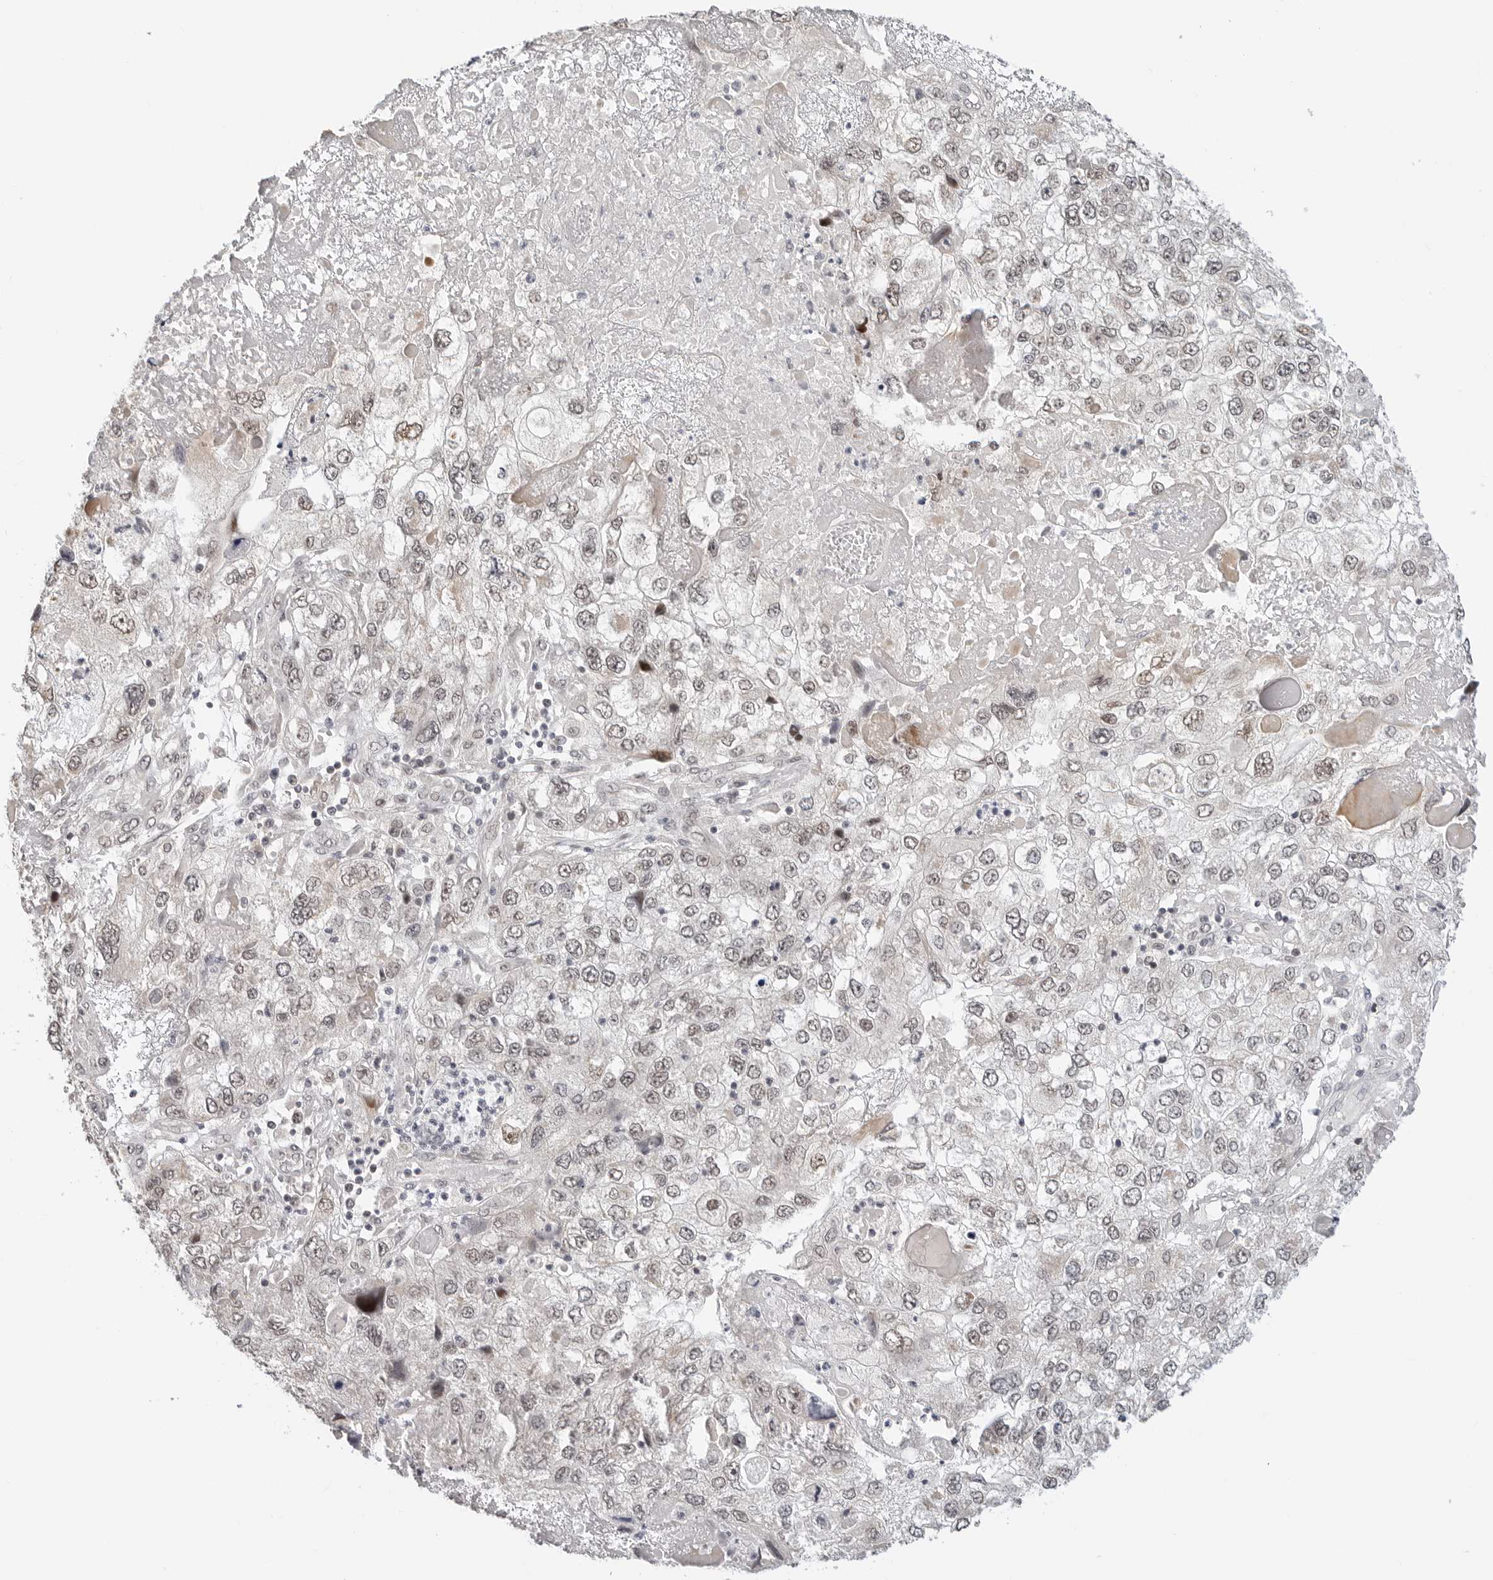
{"staining": {"intensity": "weak", "quantity": ">75%", "location": "nuclear"}, "tissue": "endometrial cancer", "cell_type": "Tumor cells", "image_type": "cancer", "snomed": [{"axis": "morphology", "description": "Adenocarcinoma, NOS"}, {"axis": "topography", "description": "Endometrium"}], "caption": "Protein analysis of adenocarcinoma (endometrial) tissue exhibits weak nuclear positivity in approximately >75% of tumor cells.", "gene": "TSEN2", "patient": {"sex": "female", "age": 49}}